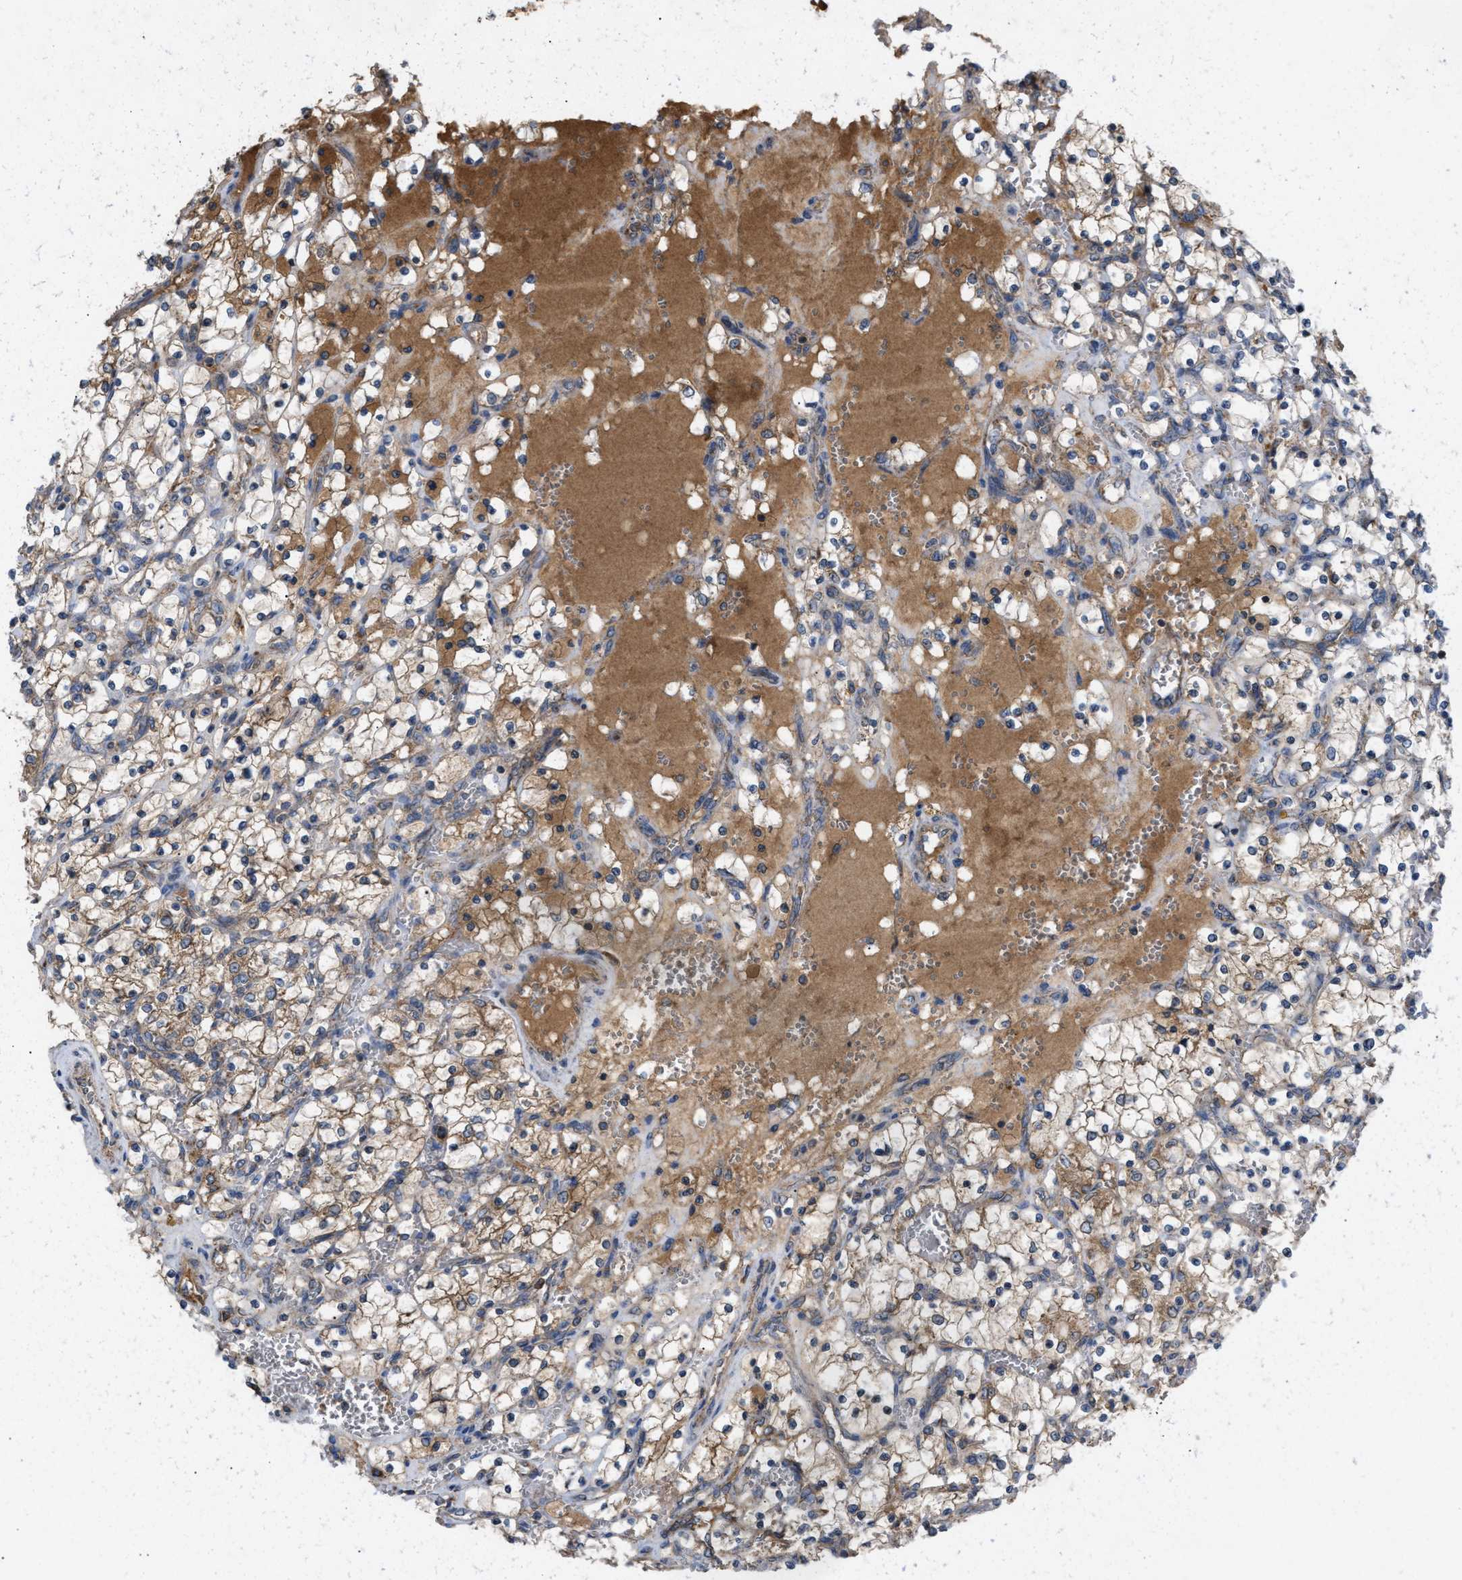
{"staining": {"intensity": "moderate", "quantity": ">75%", "location": "cytoplasmic/membranous"}, "tissue": "renal cancer", "cell_type": "Tumor cells", "image_type": "cancer", "snomed": [{"axis": "morphology", "description": "Adenocarcinoma, NOS"}, {"axis": "topography", "description": "Kidney"}], "caption": "Immunohistochemistry micrograph of human adenocarcinoma (renal) stained for a protein (brown), which exhibits medium levels of moderate cytoplasmic/membranous positivity in approximately >75% of tumor cells.", "gene": "TACO1", "patient": {"sex": "female", "age": 69}}